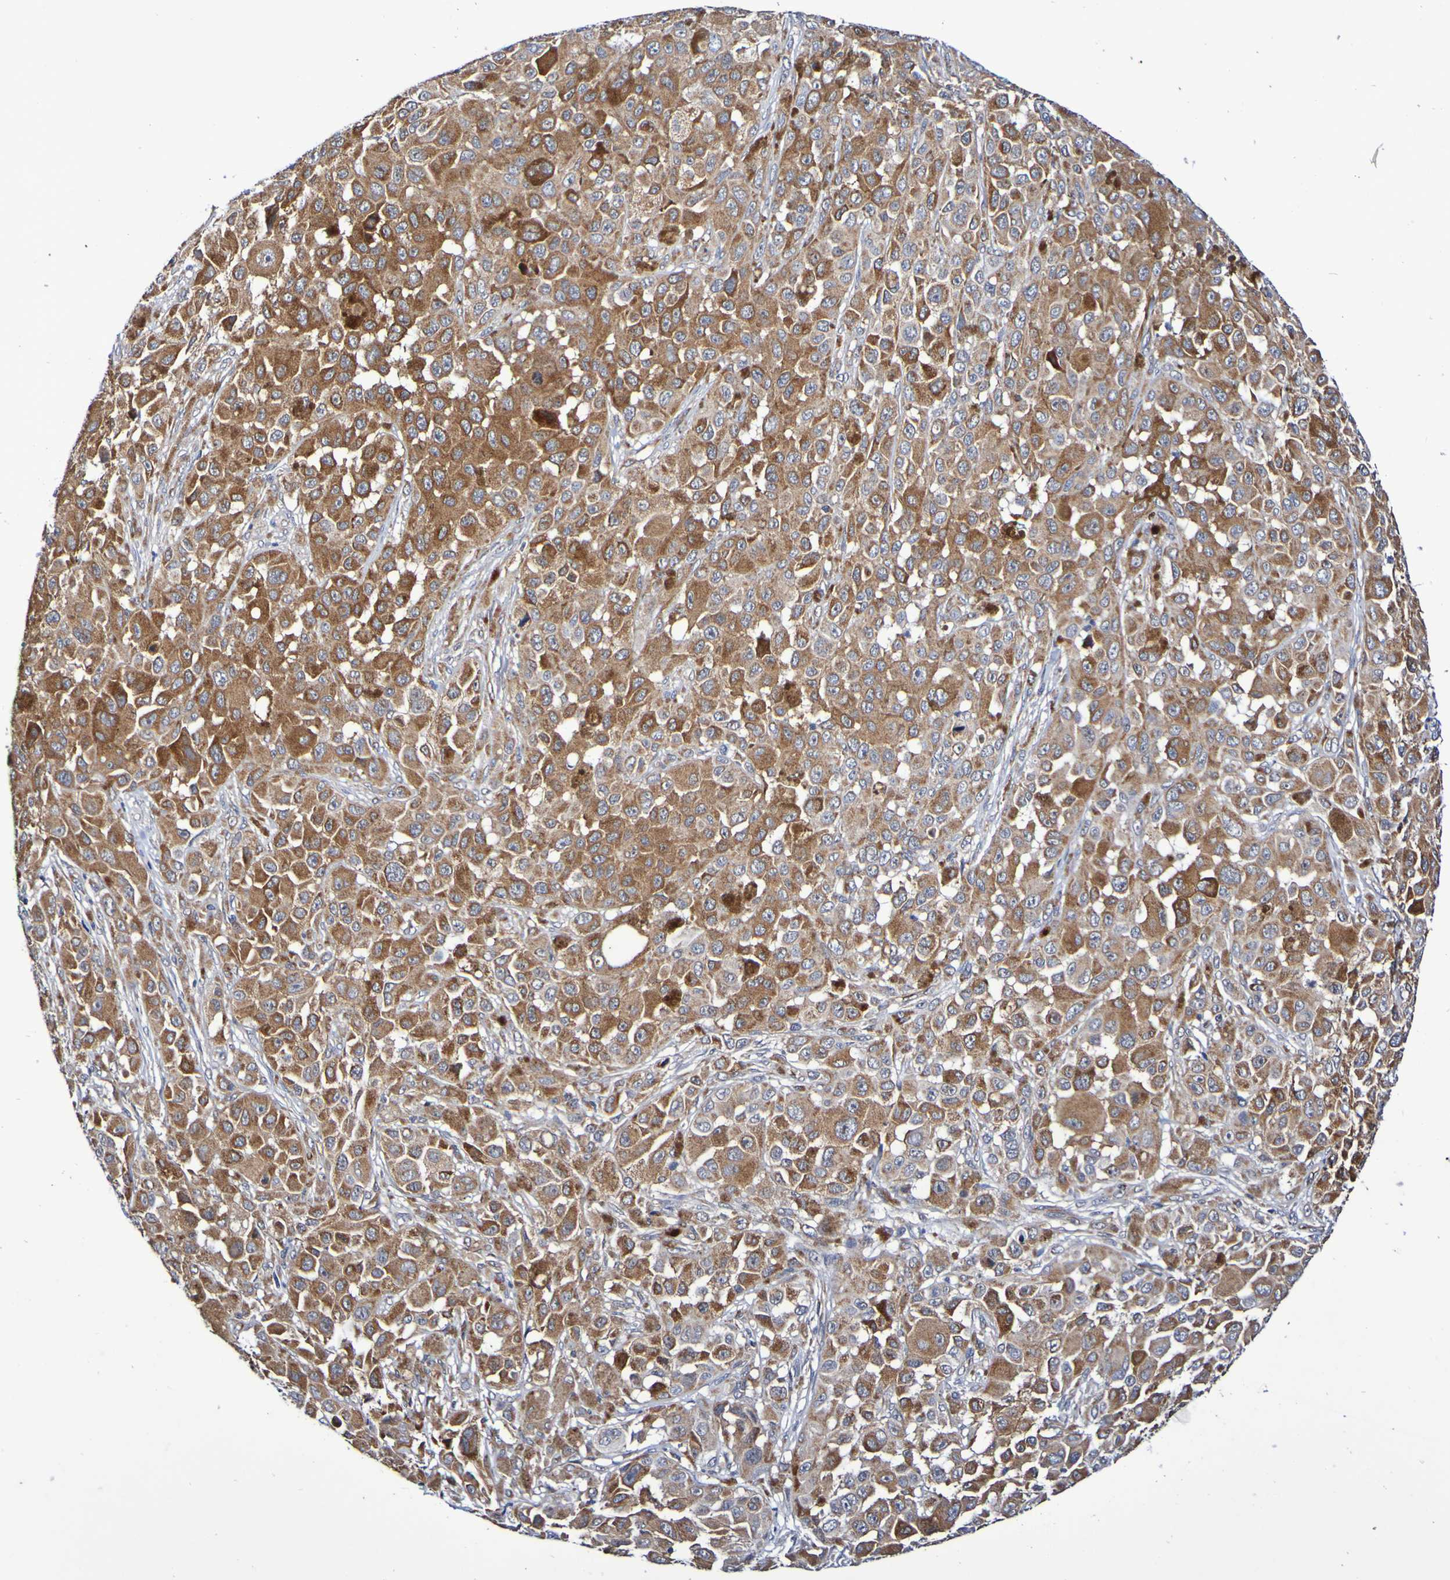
{"staining": {"intensity": "strong", "quantity": ">75%", "location": "cytoplasmic/membranous"}, "tissue": "melanoma", "cell_type": "Tumor cells", "image_type": "cancer", "snomed": [{"axis": "morphology", "description": "Malignant melanoma, NOS"}, {"axis": "topography", "description": "Skin"}], "caption": "This photomicrograph shows immunohistochemistry staining of malignant melanoma, with high strong cytoplasmic/membranous positivity in about >75% of tumor cells.", "gene": "GJB1", "patient": {"sex": "male", "age": 96}}